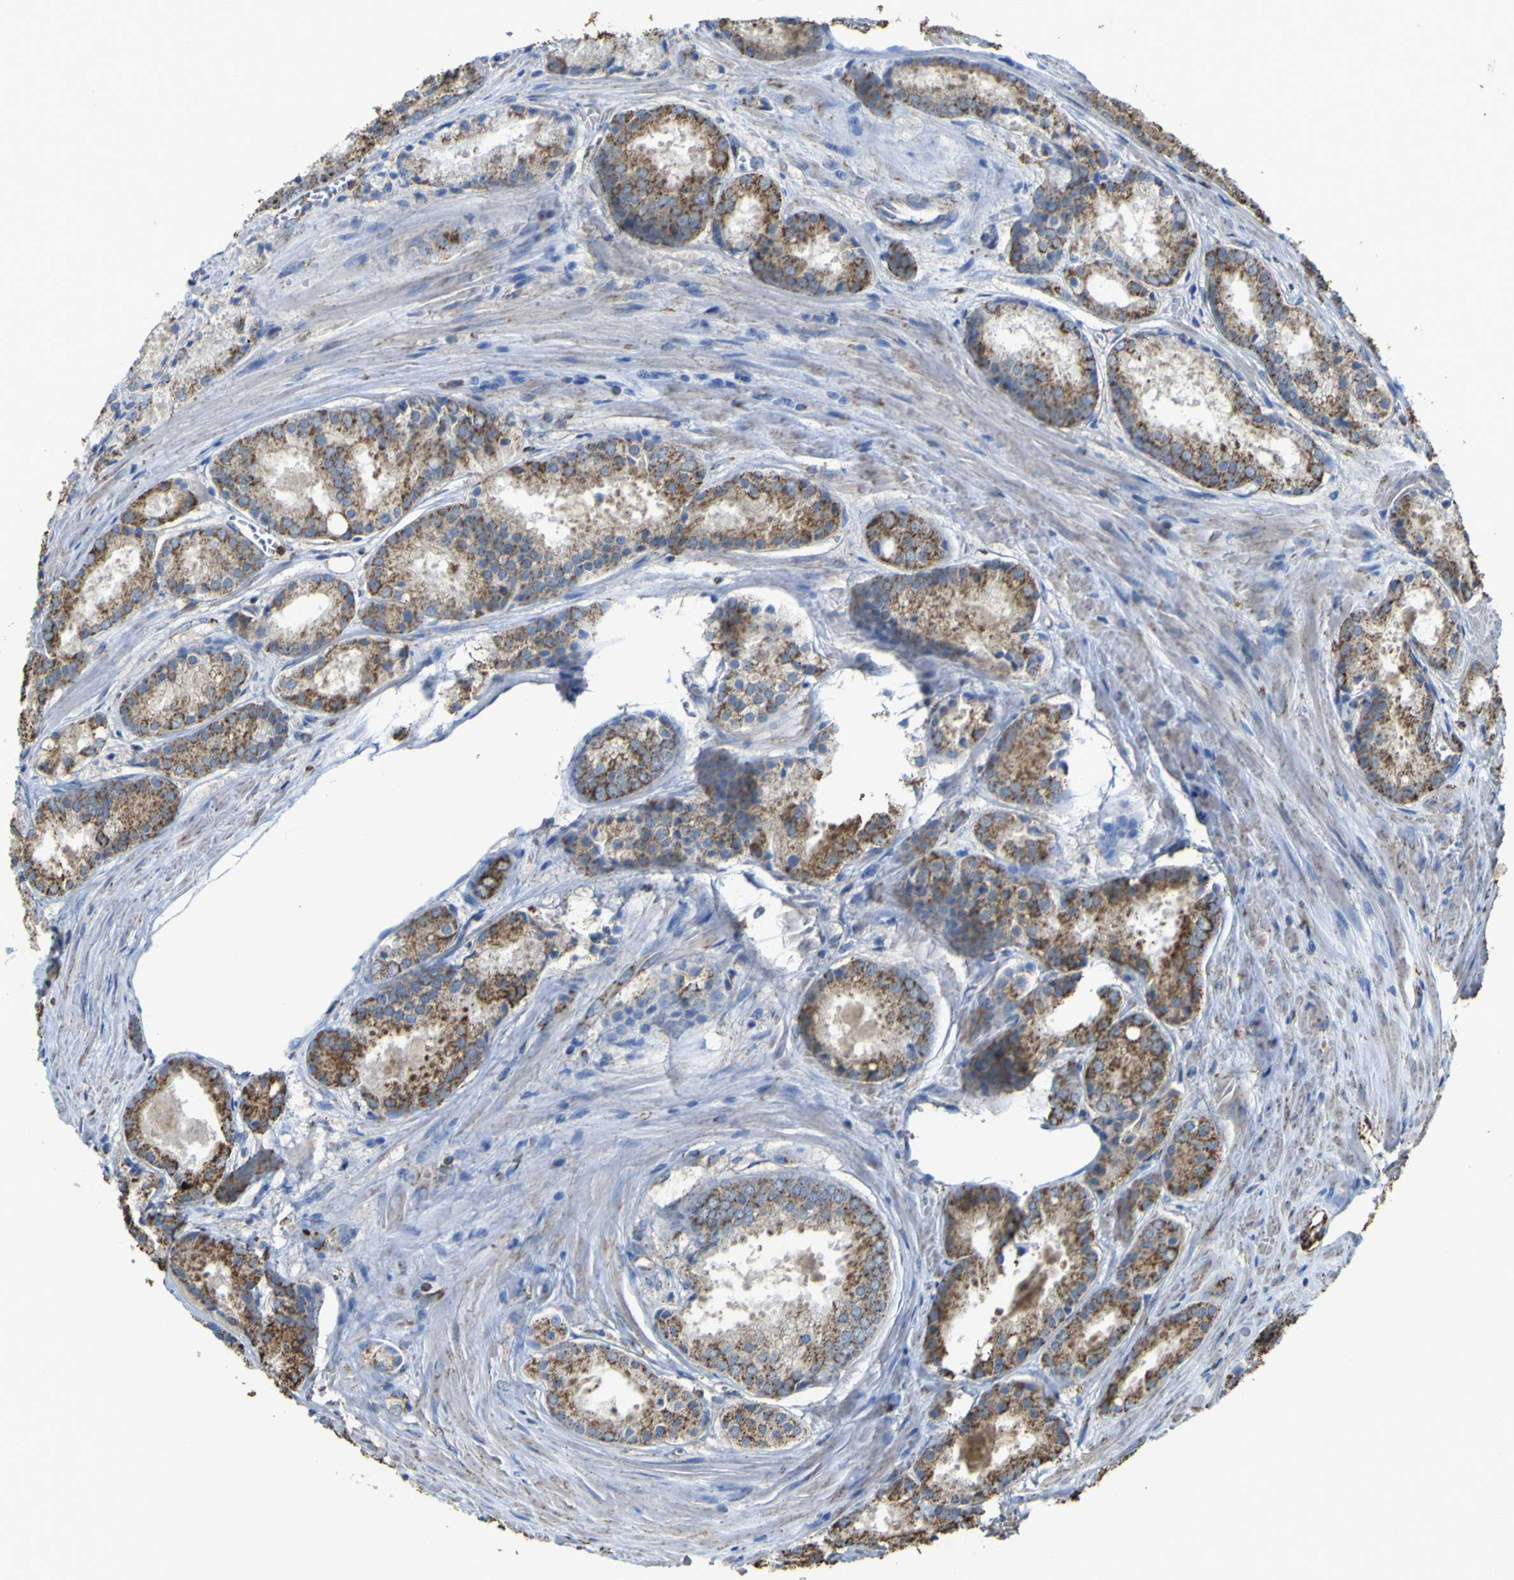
{"staining": {"intensity": "moderate", "quantity": ">75%", "location": "cytoplasmic/membranous"}, "tissue": "prostate cancer", "cell_type": "Tumor cells", "image_type": "cancer", "snomed": [{"axis": "morphology", "description": "Adenocarcinoma, Low grade"}, {"axis": "topography", "description": "Prostate"}], "caption": "Approximately >75% of tumor cells in human prostate cancer exhibit moderate cytoplasmic/membranous protein expression as visualized by brown immunohistochemical staining.", "gene": "ACSL3", "patient": {"sex": "male", "age": 64}}